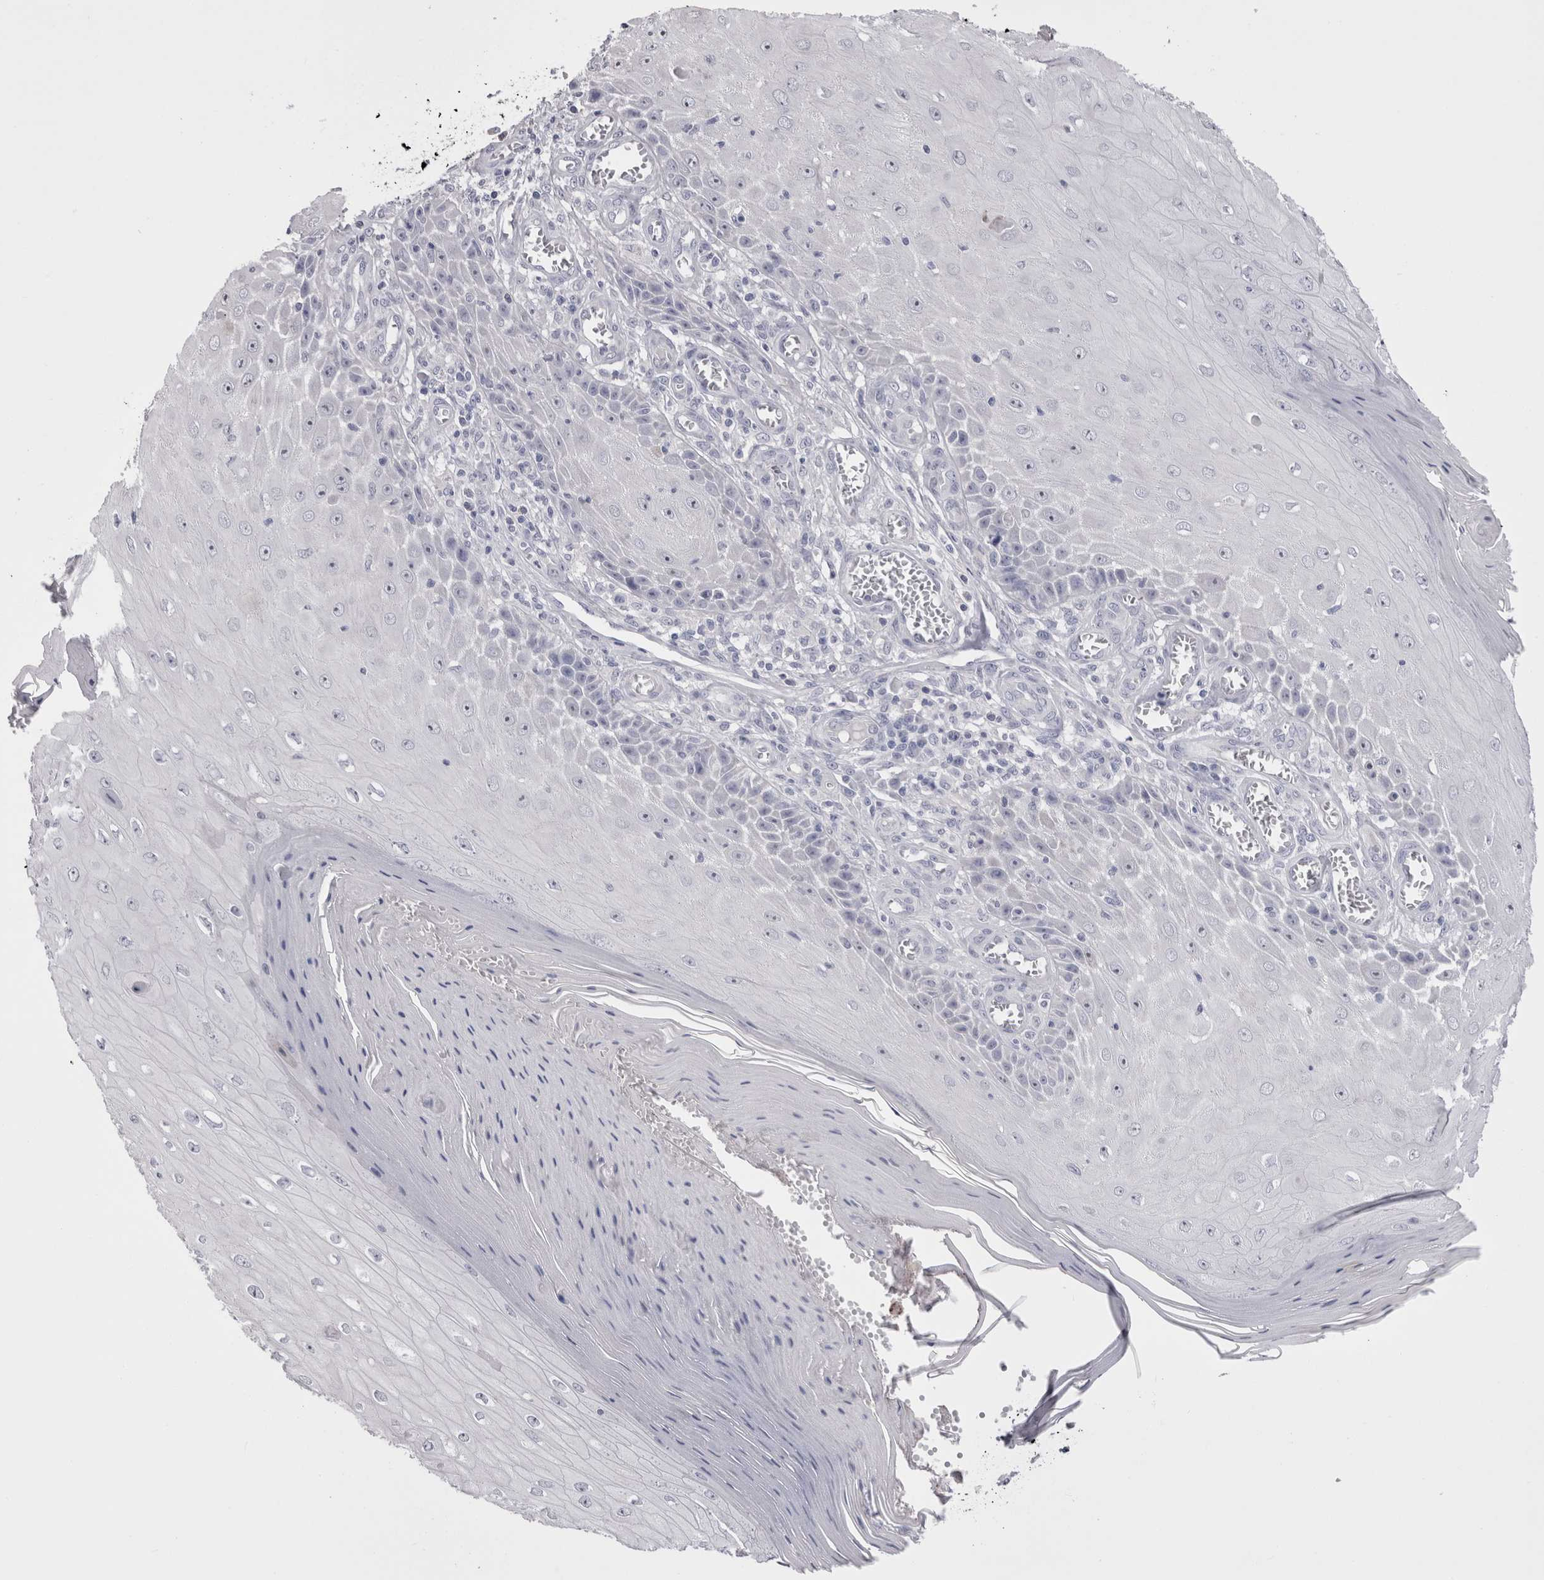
{"staining": {"intensity": "negative", "quantity": "none", "location": "none"}, "tissue": "skin cancer", "cell_type": "Tumor cells", "image_type": "cancer", "snomed": [{"axis": "morphology", "description": "Squamous cell carcinoma, NOS"}, {"axis": "topography", "description": "Skin"}], "caption": "Immunohistochemical staining of human squamous cell carcinoma (skin) displays no significant positivity in tumor cells.", "gene": "PWP2", "patient": {"sex": "female", "age": 73}}